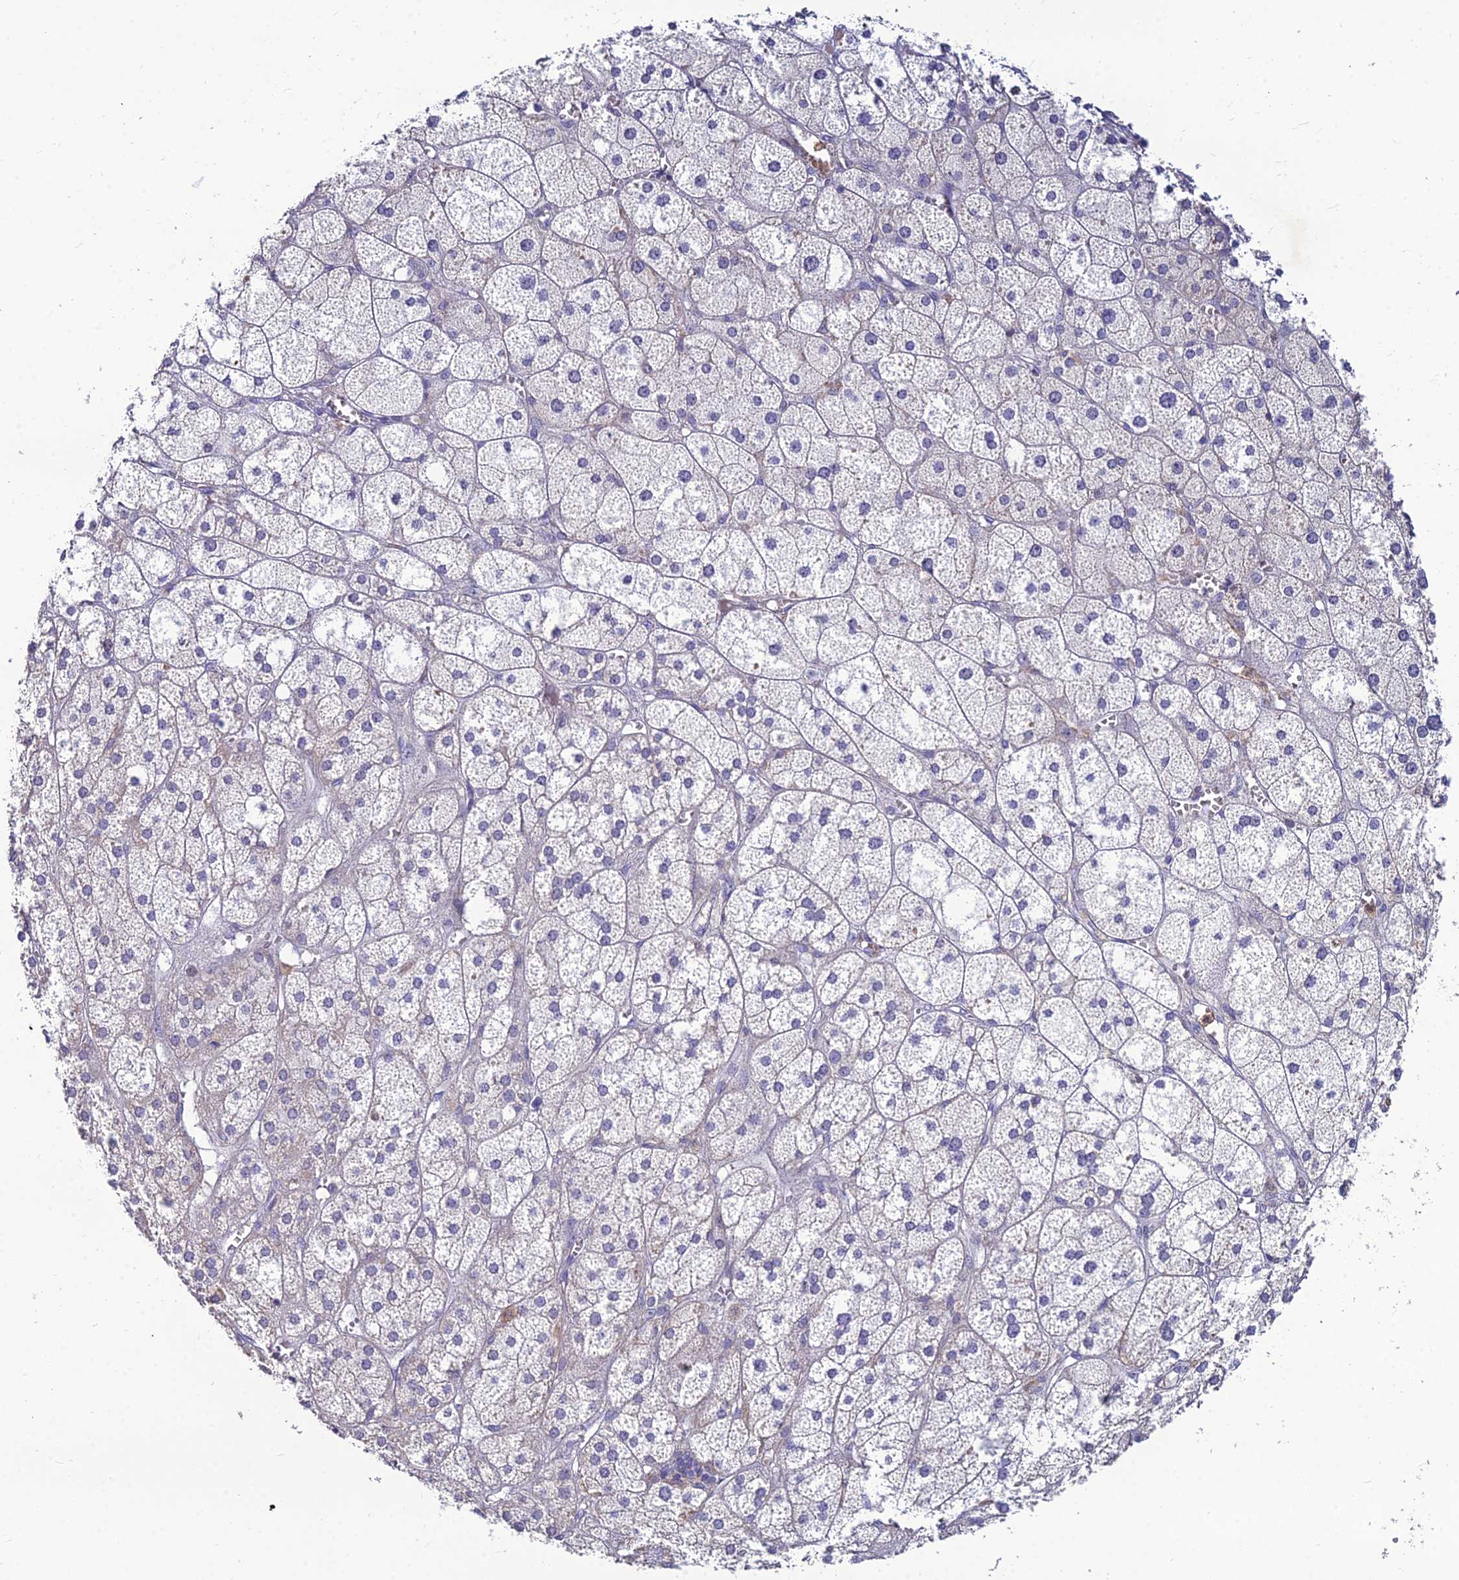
{"staining": {"intensity": "moderate", "quantity": "<25%", "location": "cytoplasmic/membranous,nuclear"}, "tissue": "adrenal gland", "cell_type": "Glandular cells", "image_type": "normal", "snomed": [{"axis": "morphology", "description": "Normal tissue, NOS"}, {"axis": "topography", "description": "Adrenal gland"}], "caption": "Brown immunohistochemical staining in benign human adrenal gland displays moderate cytoplasmic/membranous,nuclear expression in about <25% of glandular cells.", "gene": "GOLGA6A", "patient": {"sex": "female", "age": 61}}